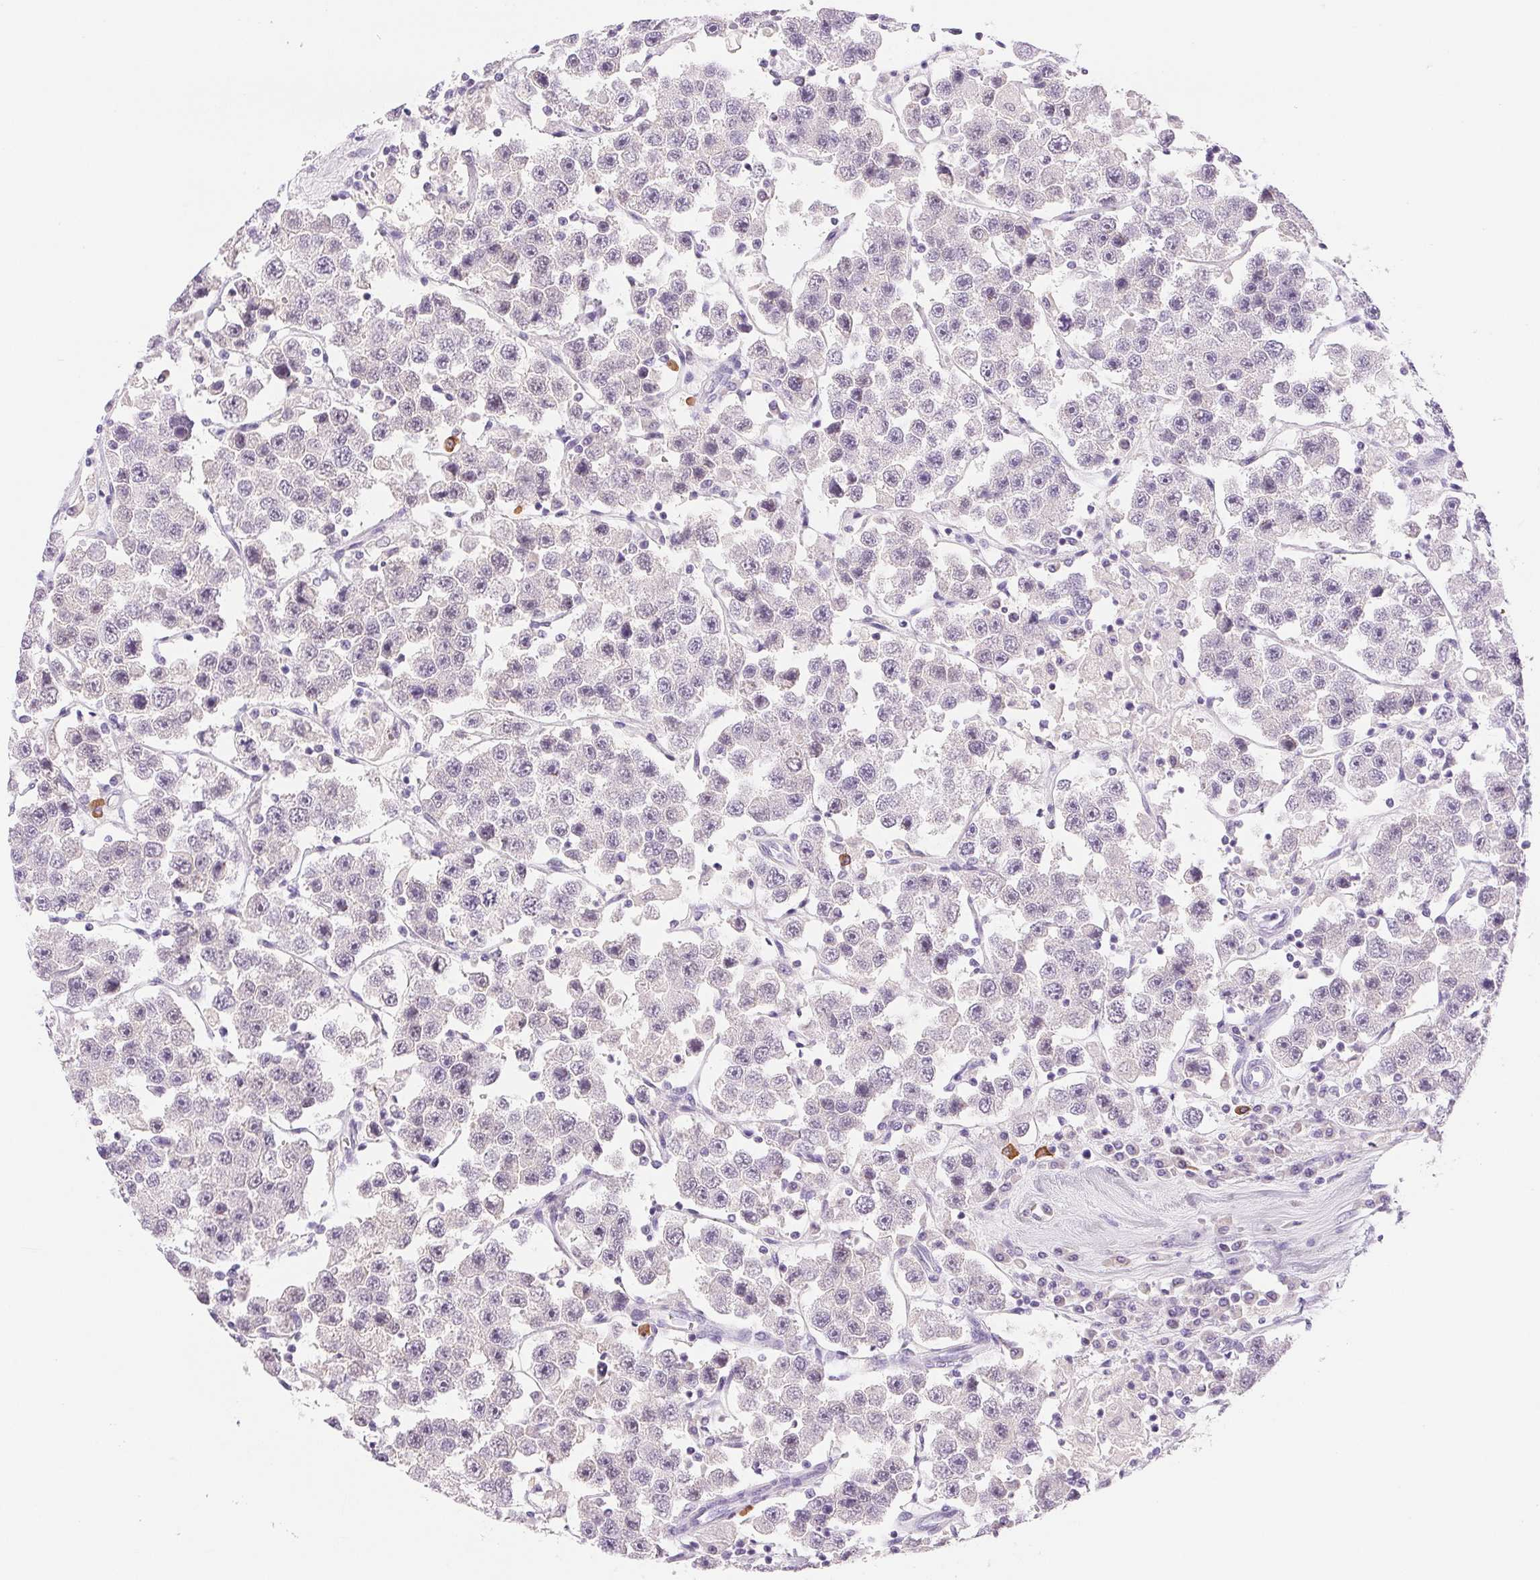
{"staining": {"intensity": "negative", "quantity": "none", "location": "none"}, "tissue": "testis cancer", "cell_type": "Tumor cells", "image_type": "cancer", "snomed": [{"axis": "morphology", "description": "Seminoma, NOS"}, {"axis": "topography", "description": "Testis"}], "caption": "Seminoma (testis) stained for a protein using IHC shows no expression tumor cells.", "gene": "IFIT1B", "patient": {"sex": "male", "age": 45}}